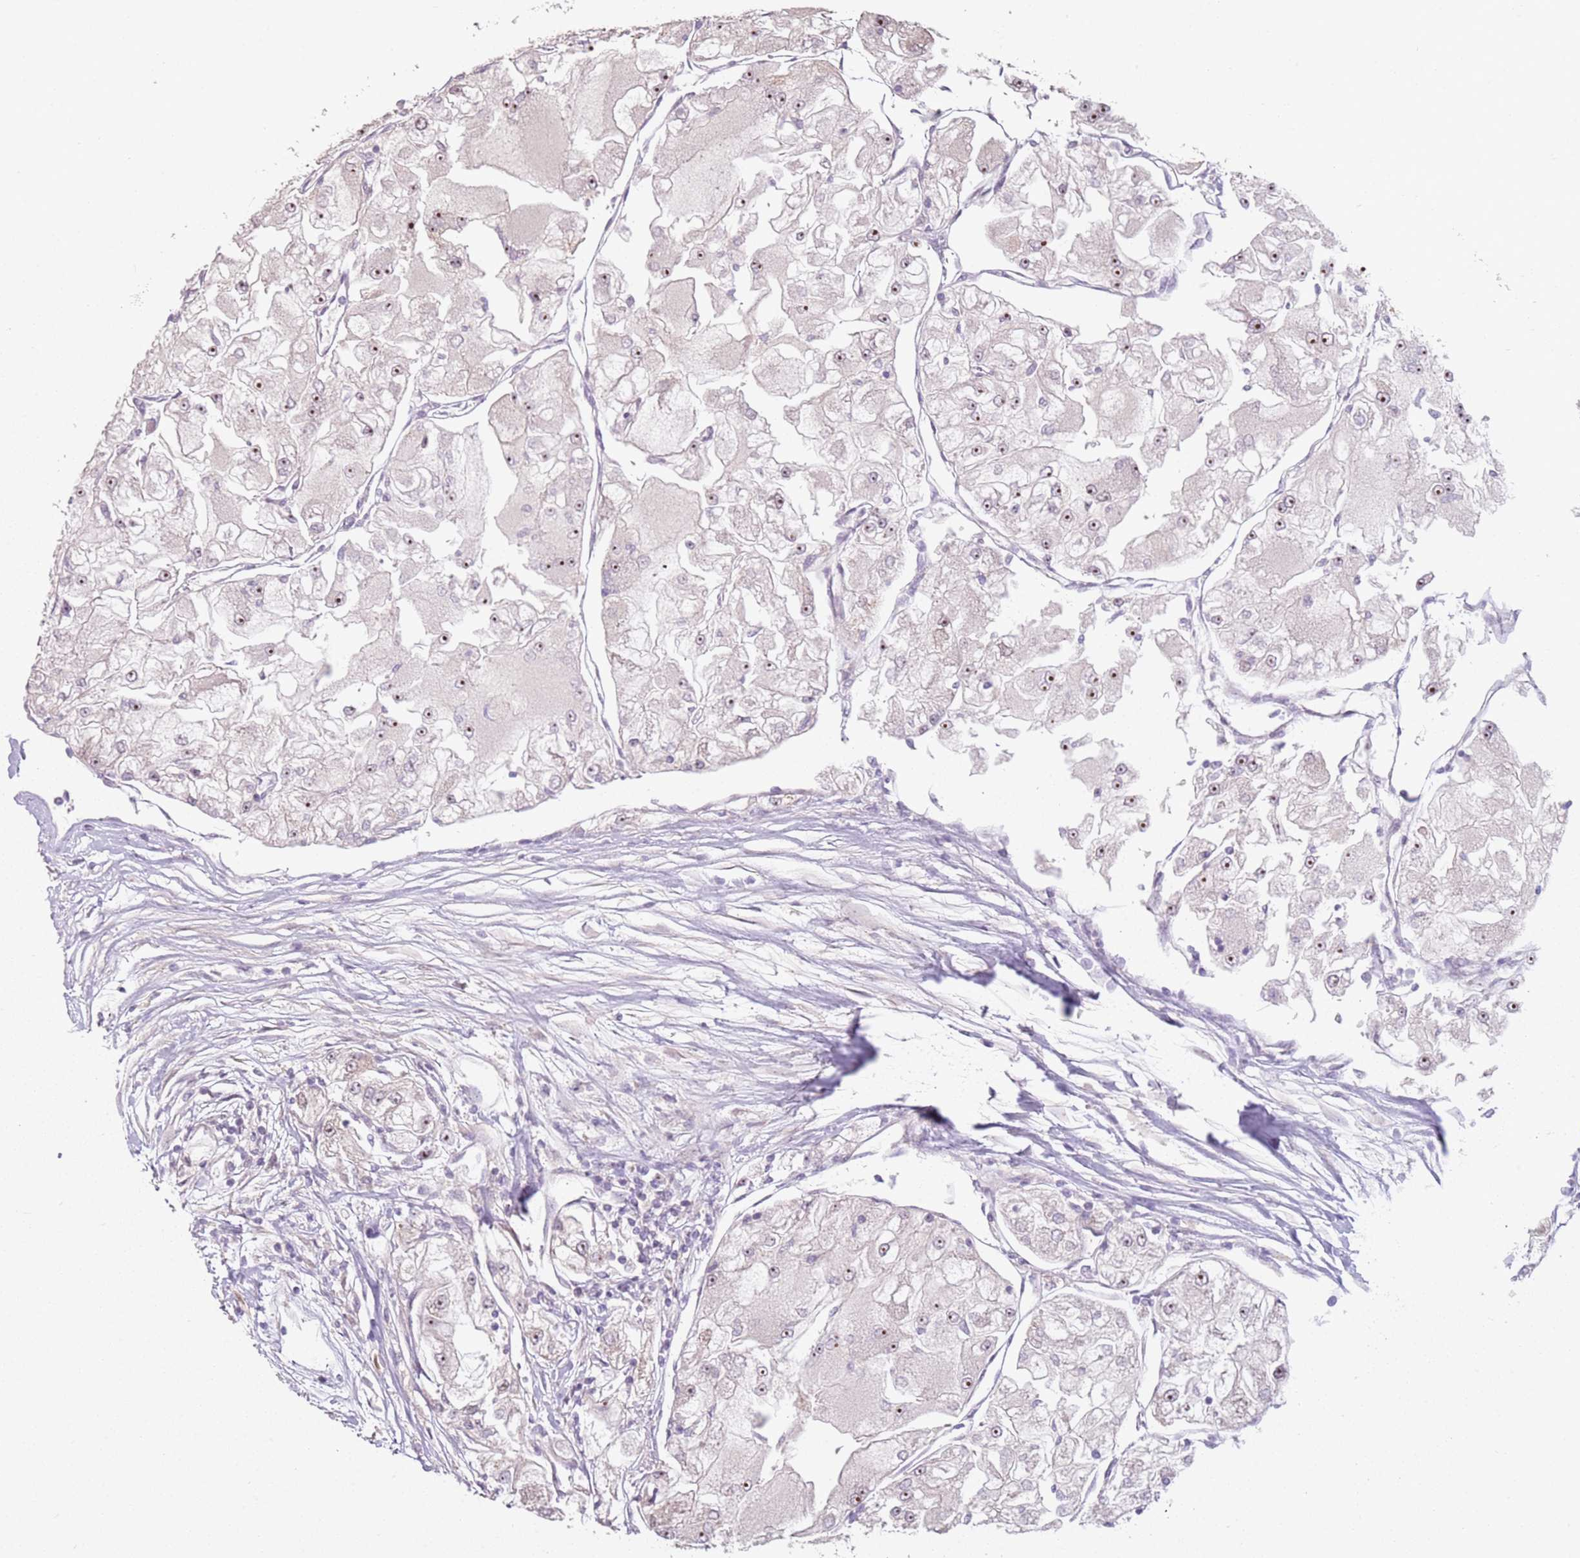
{"staining": {"intensity": "moderate", "quantity": "25%-75%", "location": "nuclear"}, "tissue": "renal cancer", "cell_type": "Tumor cells", "image_type": "cancer", "snomed": [{"axis": "morphology", "description": "Adenocarcinoma, NOS"}, {"axis": "topography", "description": "Kidney"}], "caption": "Tumor cells reveal moderate nuclear positivity in approximately 25%-75% of cells in renal cancer.", "gene": "CHURC1", "patient": {"sex": "female", "age": 72}}